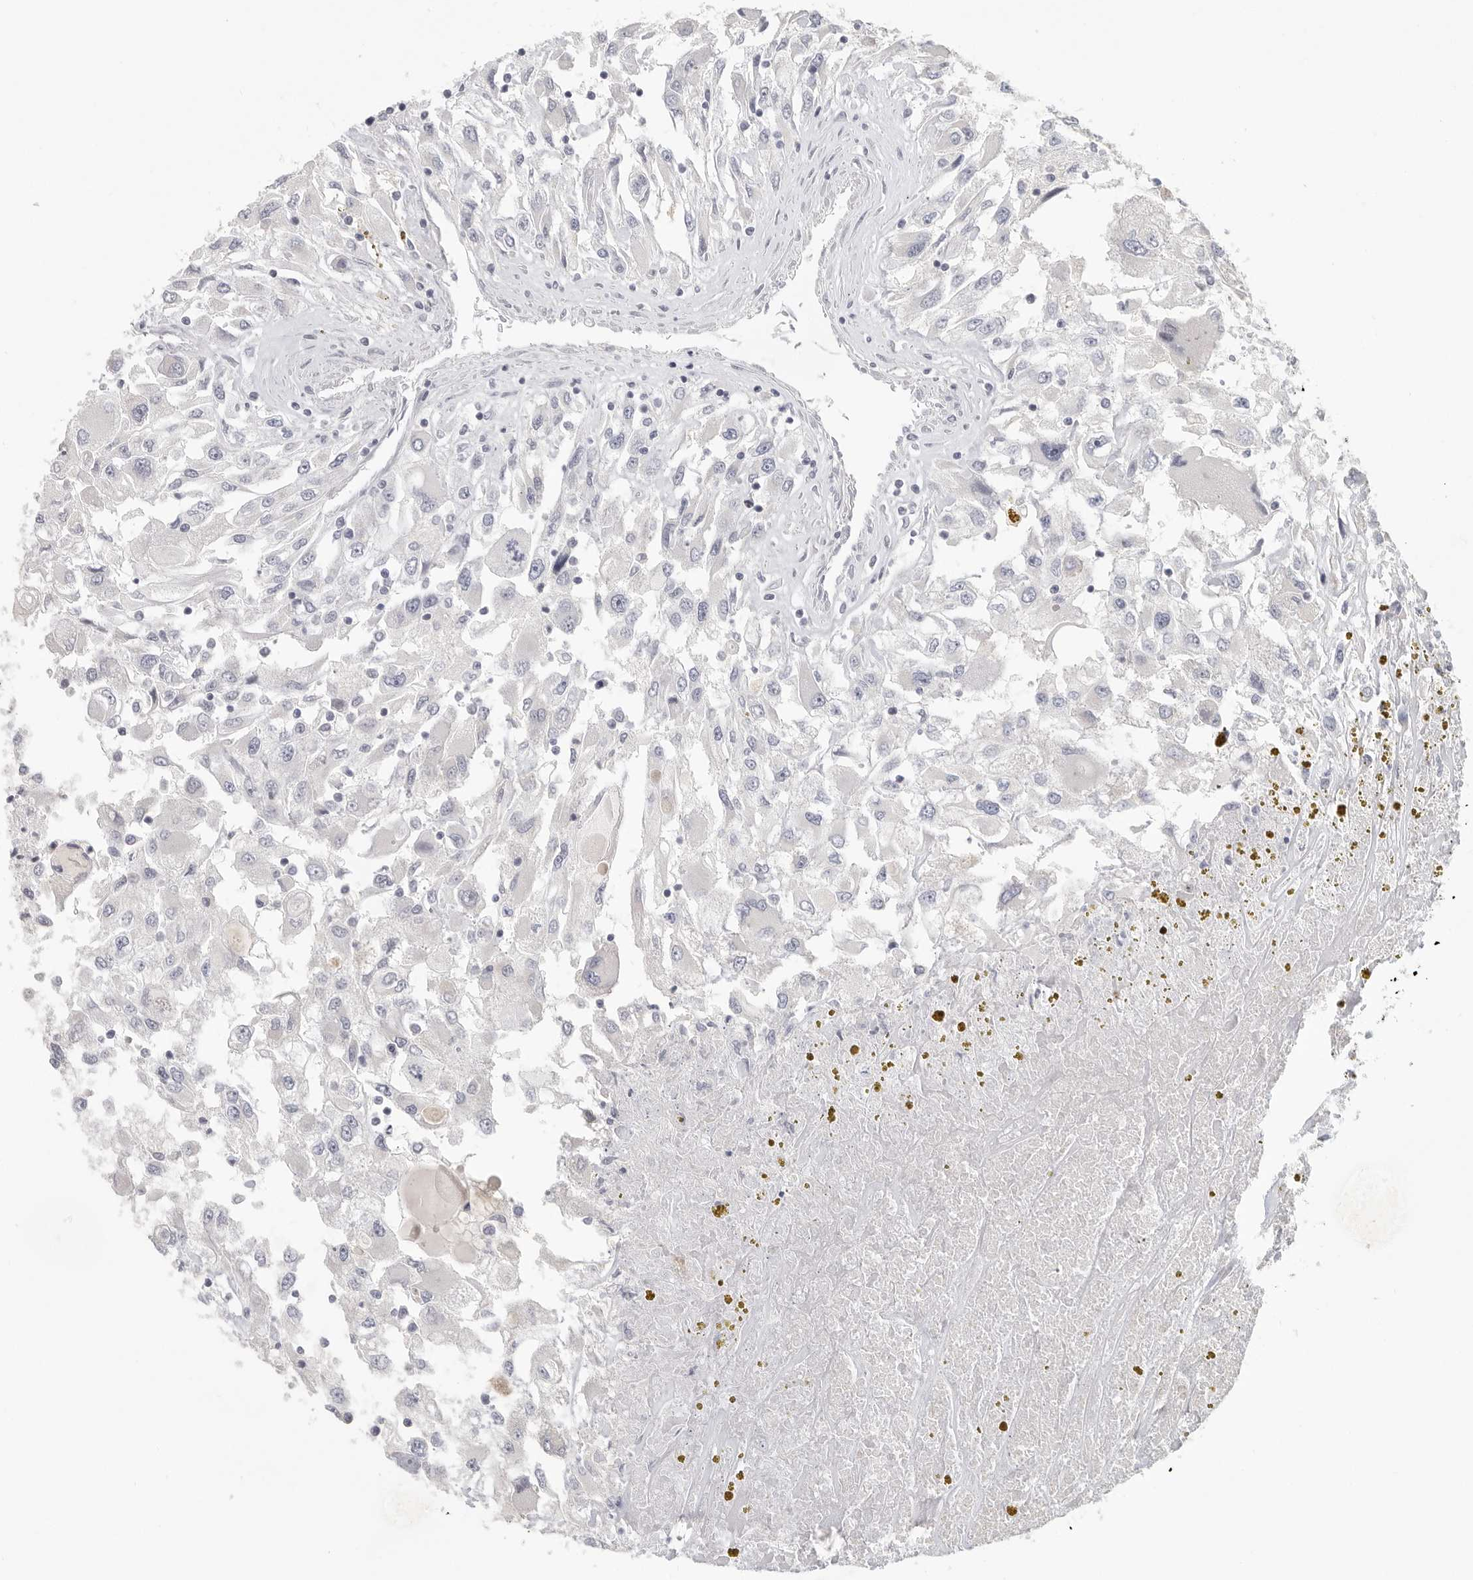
{"staining": {"intensity": "negative", "quantity": "none", "location": "none"}, "tissue": "renal cancer", "cell_type": "Tumor cells", "image_type": "cancer", "snomed": [{"axis": "morphology", "description": "Adenocarcinoma, NOS"}, {"axis": "topography", "description": "Kidney"}], "caption": "This is an IHC photomicrograph of renal cancer. There is no staining in tumor cells.", "gene": "DNAJC11", "patient": {"sex": "female", "age": 52}}